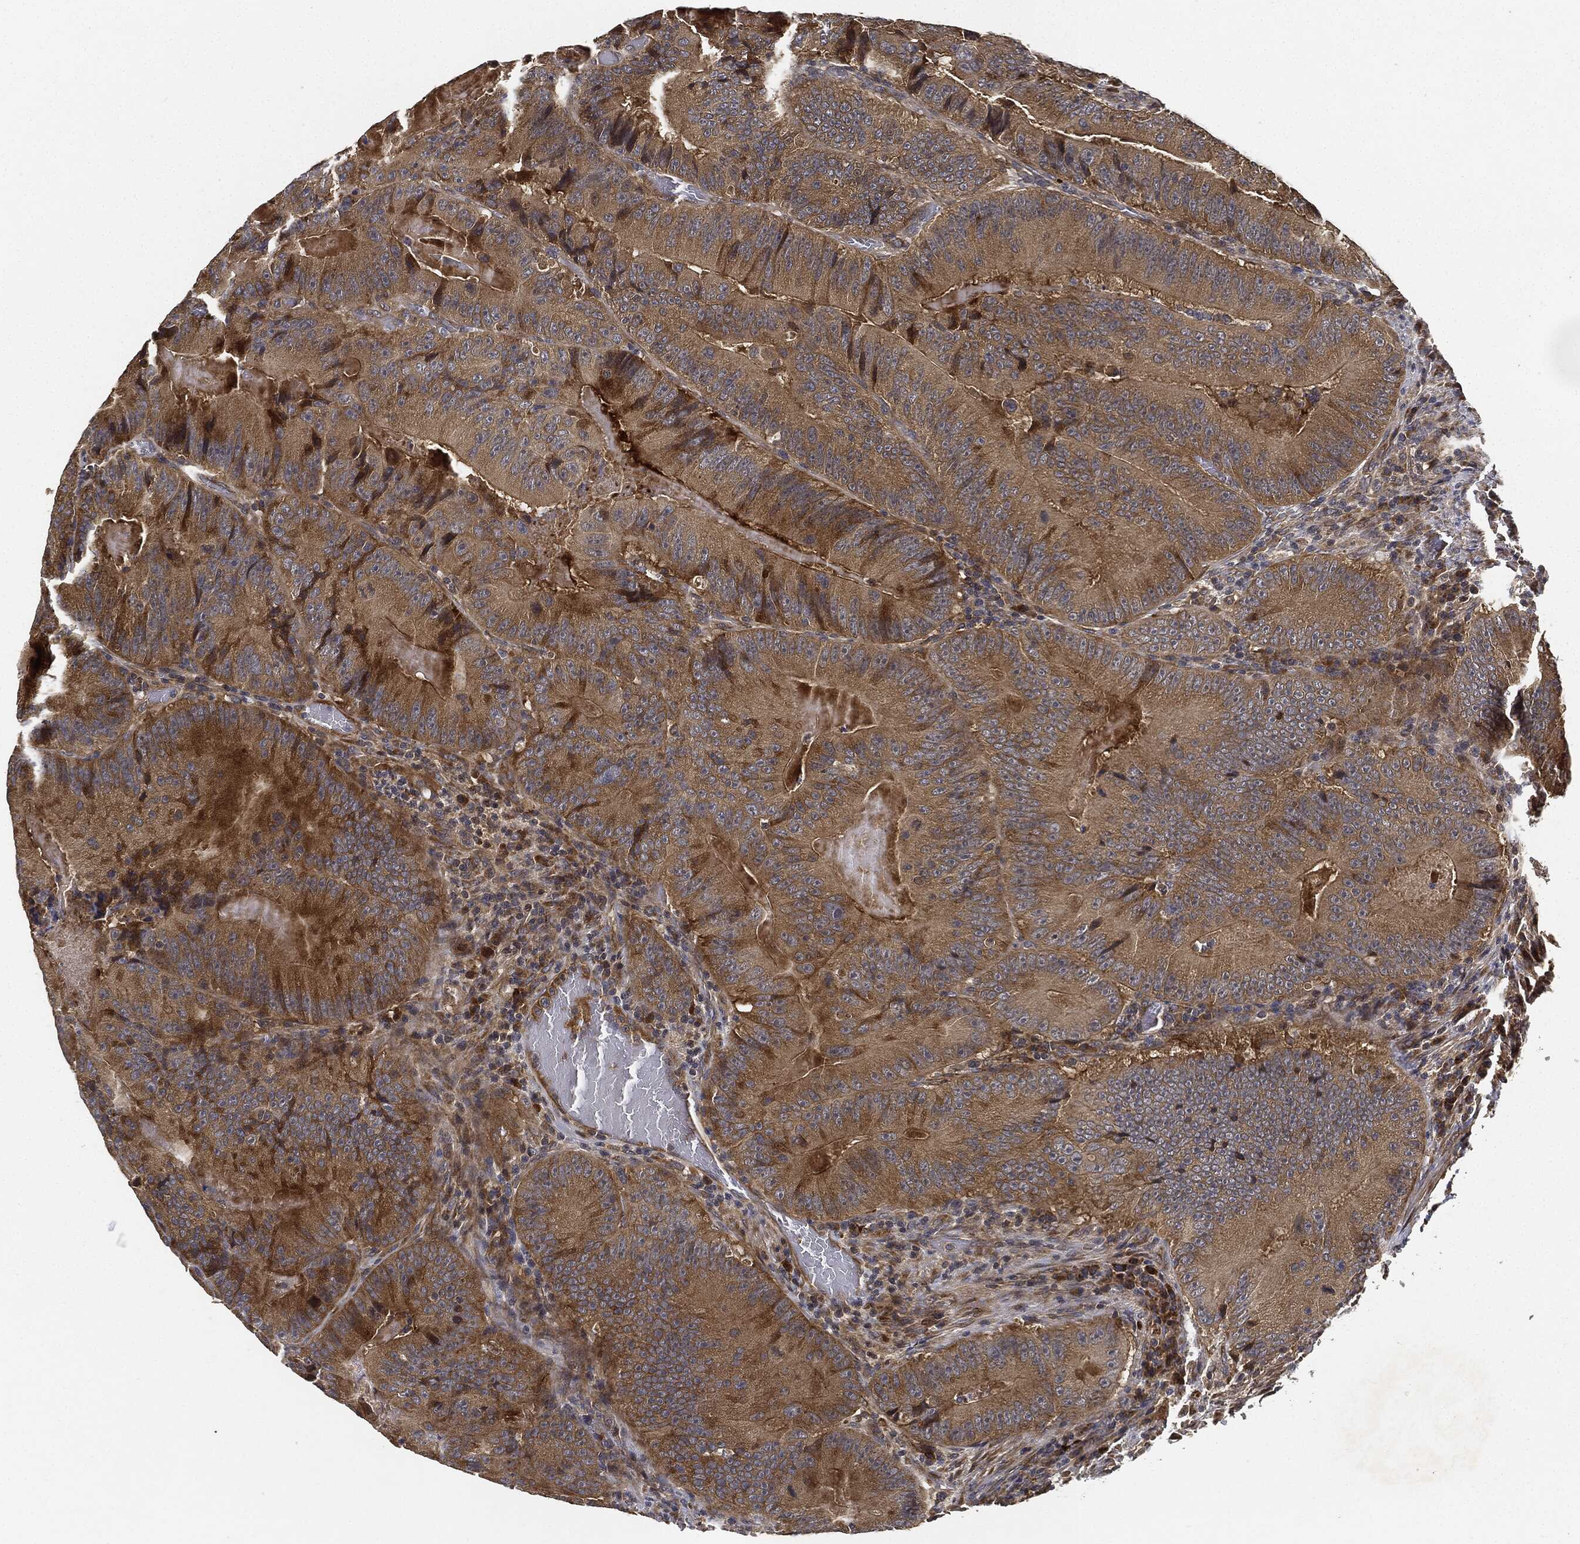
{"staining": {"intensity": "moderate", "quantity": "25%-75%", "location": "cytoplasmic/membranous"}, "tissue": "colorectal cancer", "cell_type": "Tumor cells", "image_type": "cancer", "snomed": [{"axis": "morphology", "description": "Adenocarcinoma, NOS"}, {"axis": "topography", "description": "Colon"}], "caption": "An immunohistochemistry (IHC) photomicrograph of tumor tissue is shown. Protein staining in brown labels moderate cytoplasmic/membranous positivity in colorectal cancer within tumor cells.", "gene": "MLST8", "patient": {"sex": "female", "age": 86}}